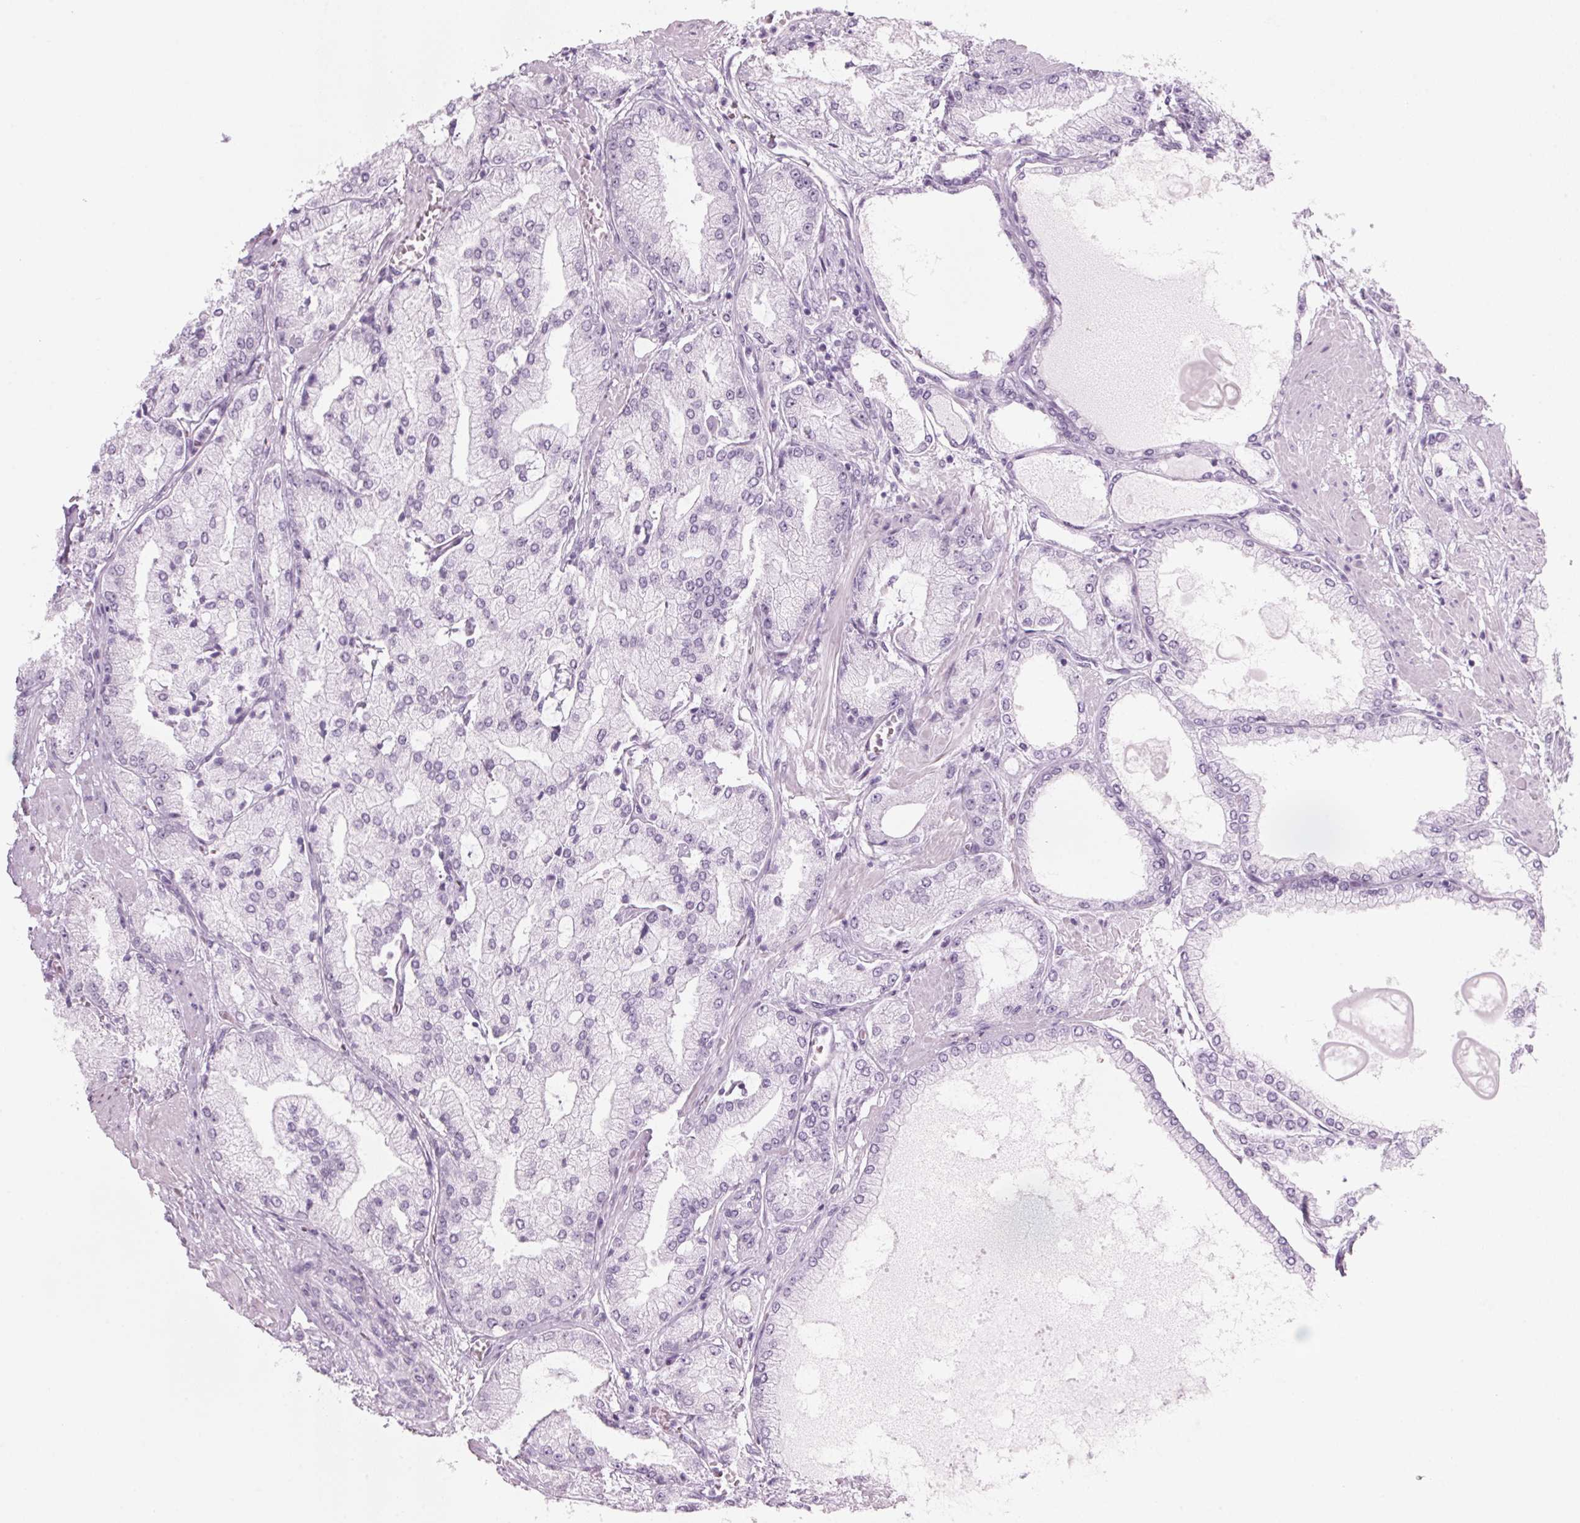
{"staining": {"intensity": "negative", "quantity": "none", "location": "none"}, "tissue": "prostate cancer", "cell_type": "Tumor cells", "image_type": "cancer", "snomed": [{"axis": "morphology", "description": "Adenocarcinoma, High grade"}, {"axis": "topography", "description": "Prostate"}], "caption": "There is no significant positivity in tumor cells of prostate cancer.", "gene": "DNTTIP2", "patient": {"sex": "male", "age": 68}}